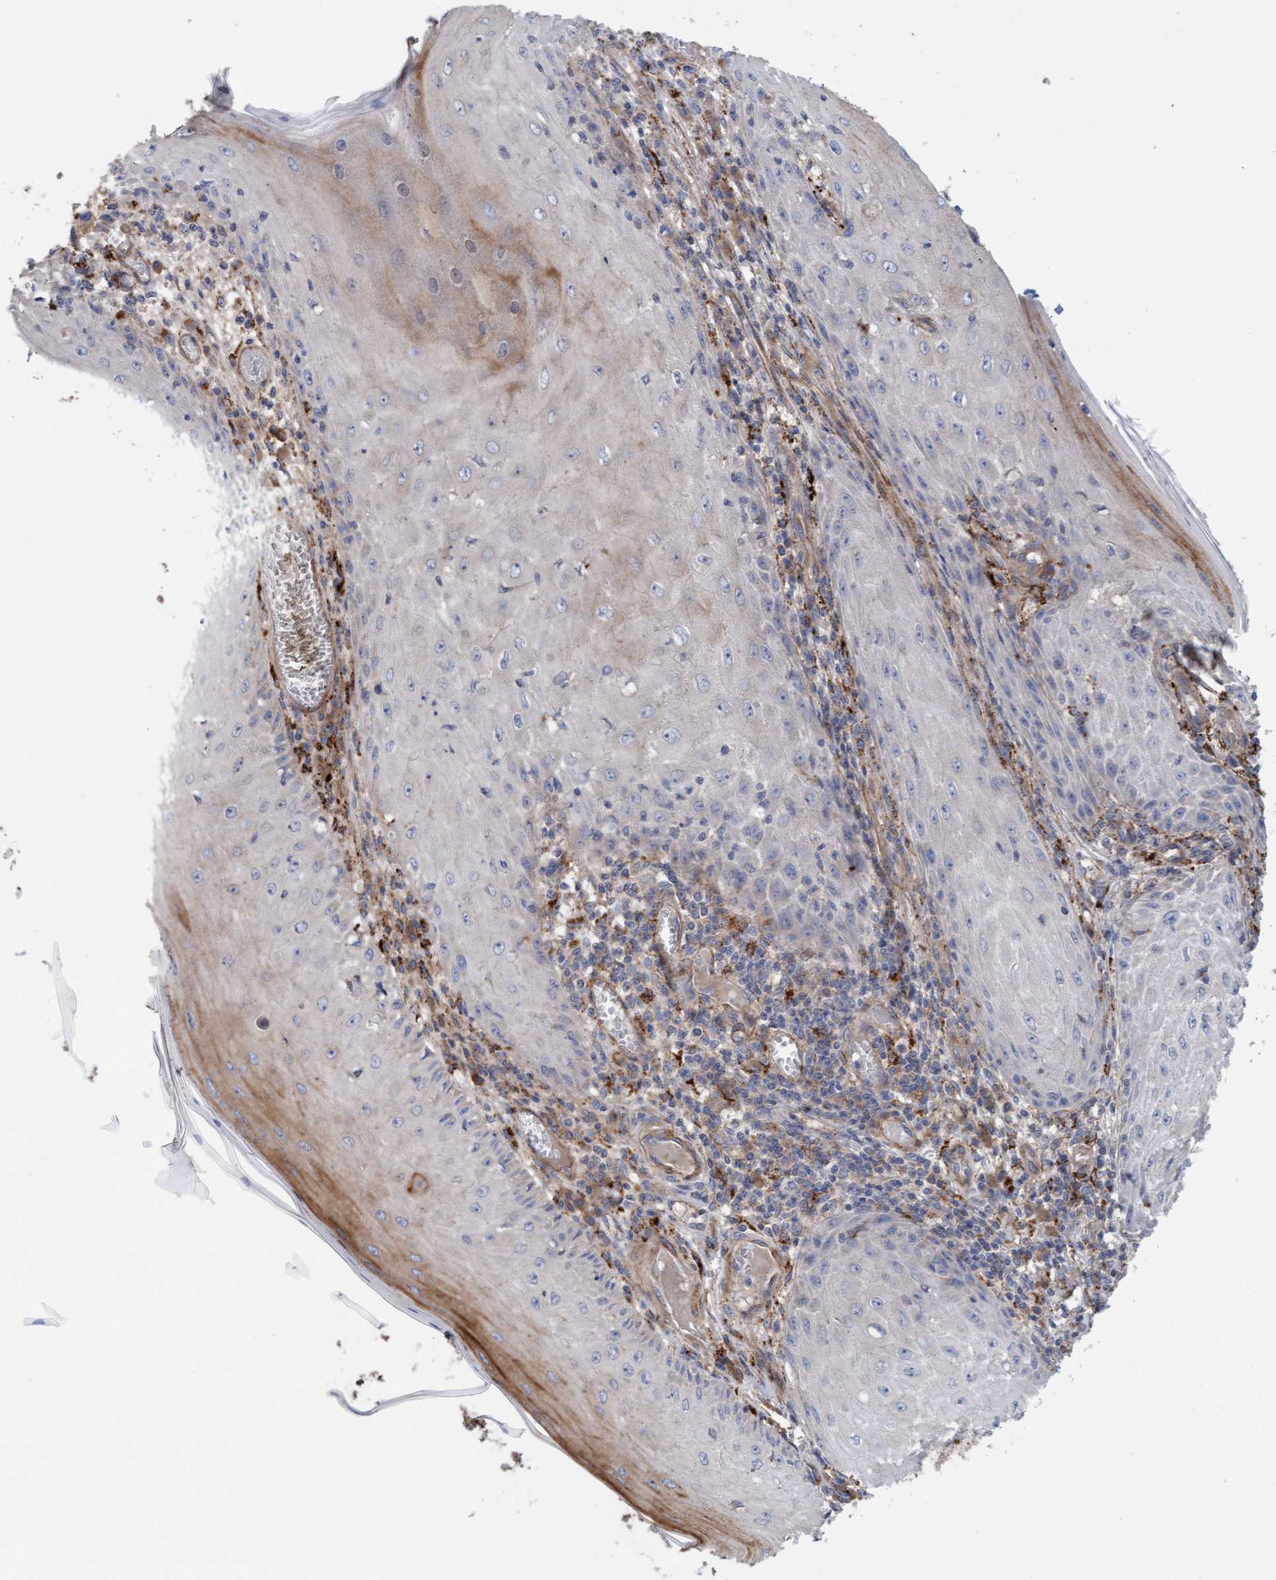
{"staining": {"intensity": "moderate", "quantity": "<25%", "location": "cytoplasmic/membranous"}, "tissue": "skin cancer", "cell_type": "Tumor cells", "image_type": "cancer", "snomed": [{"axis": "morphology", "description": "Squamous cell carcinoma, NOS"}, {"axis": "topography", "description": "Skin"}], "caption": "Moderate cytoplasmic/membranous positivity for a protein is seen in about <25% of tumor cells of skin squamous cell carcinoma using IHC.", "gene": "CDK5RAP3", "patient": {"sex": "female", "age": 73}}